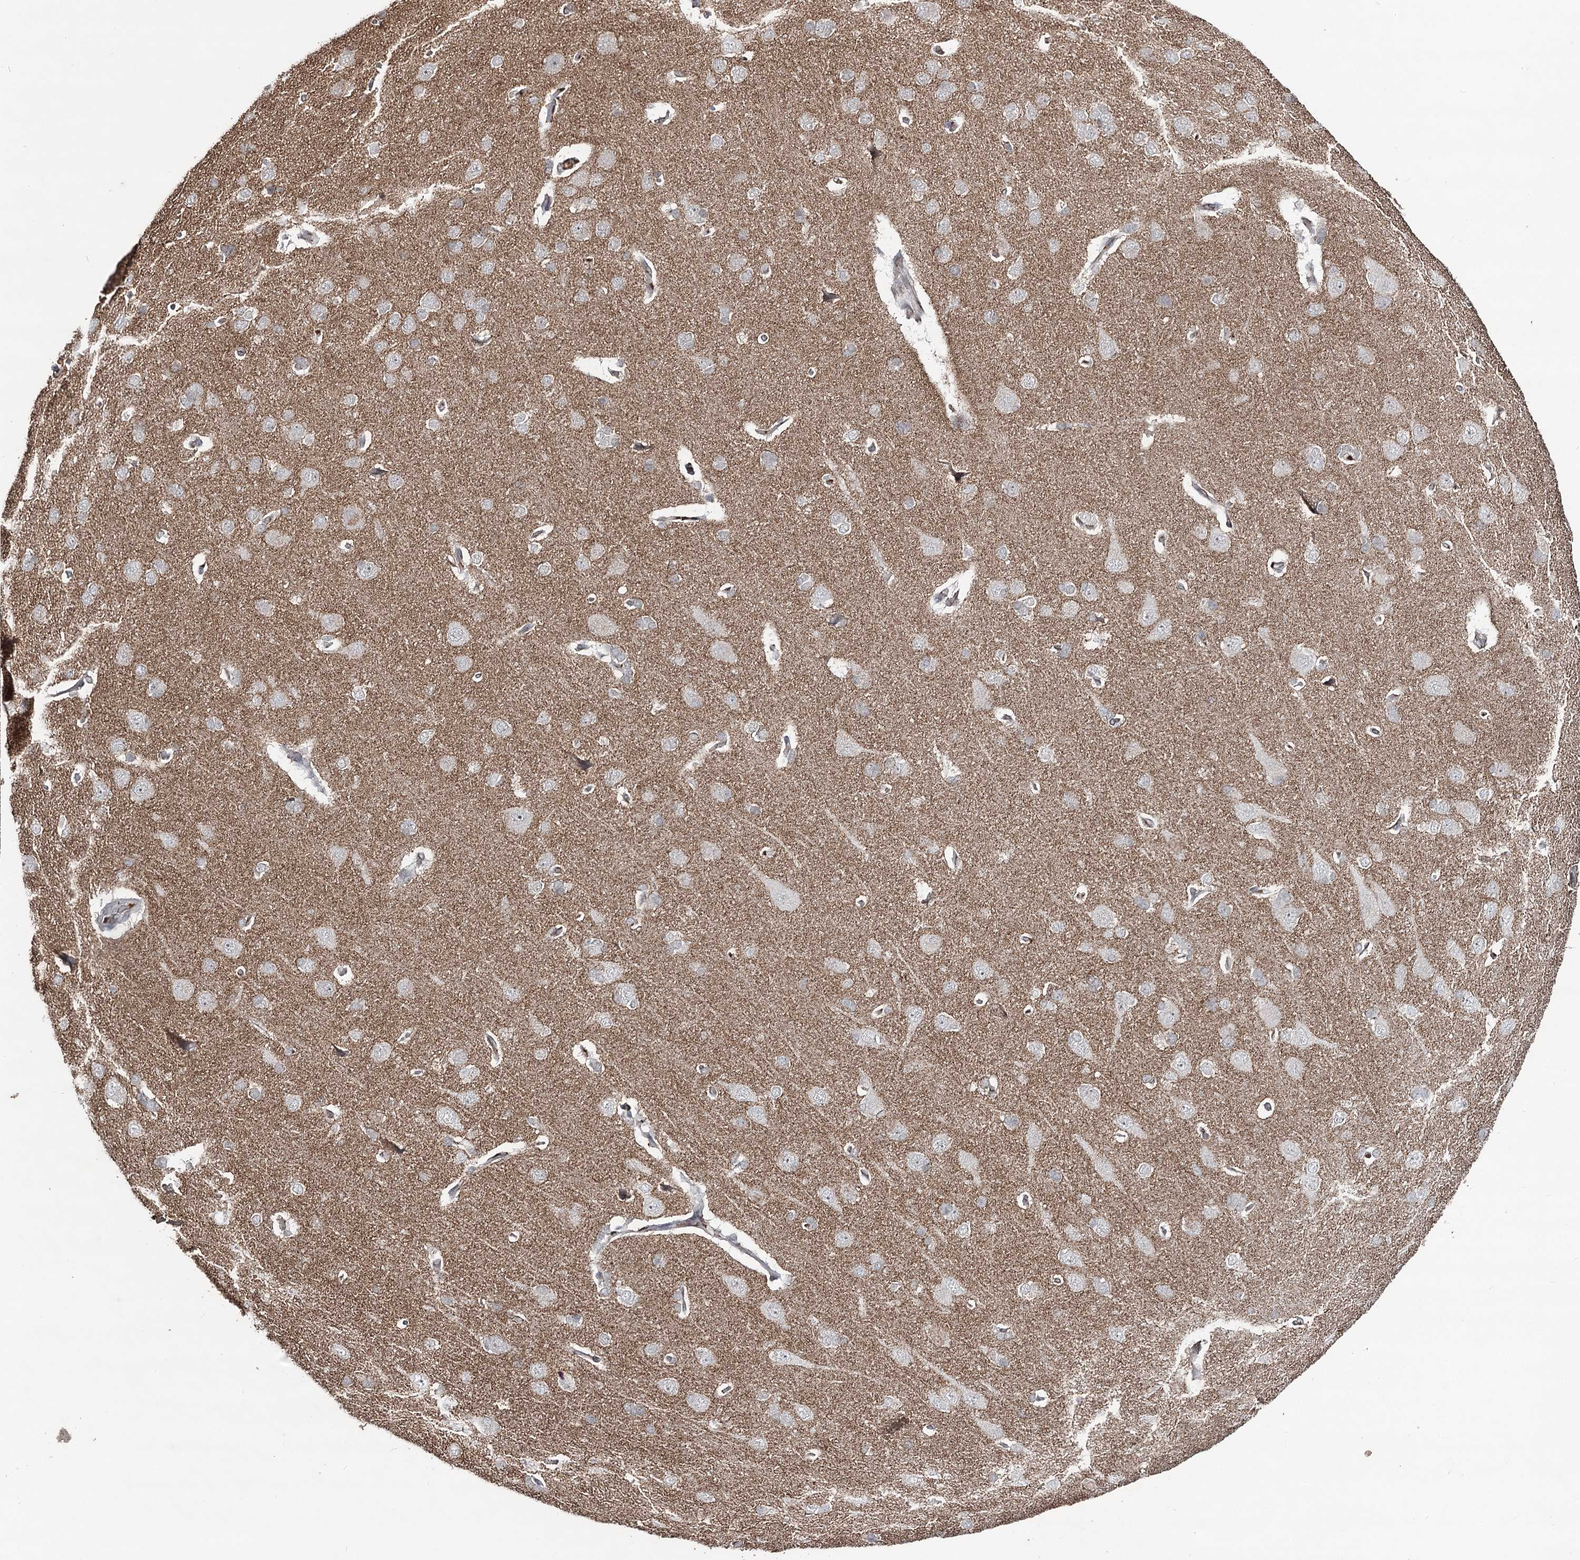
{"staining": {"intensity": "negative", "quantity": "none", "location": "none"}, "tissue": "cerebral cortex", "cell_type": "Endothelial cells", "image_type": "normal", "snomed": [{"axis": "morphology", "description": "Normal tissue, NOS"}, {"axis": "topography", "description": "Cerebral cortex"}], "caption": "This is an immunohistochemistry image of normal cerebral cortex. There is no expression in endothelial cells.", "gene": "SYNGR3", "patient": {"sex": "male", "age": 62}}